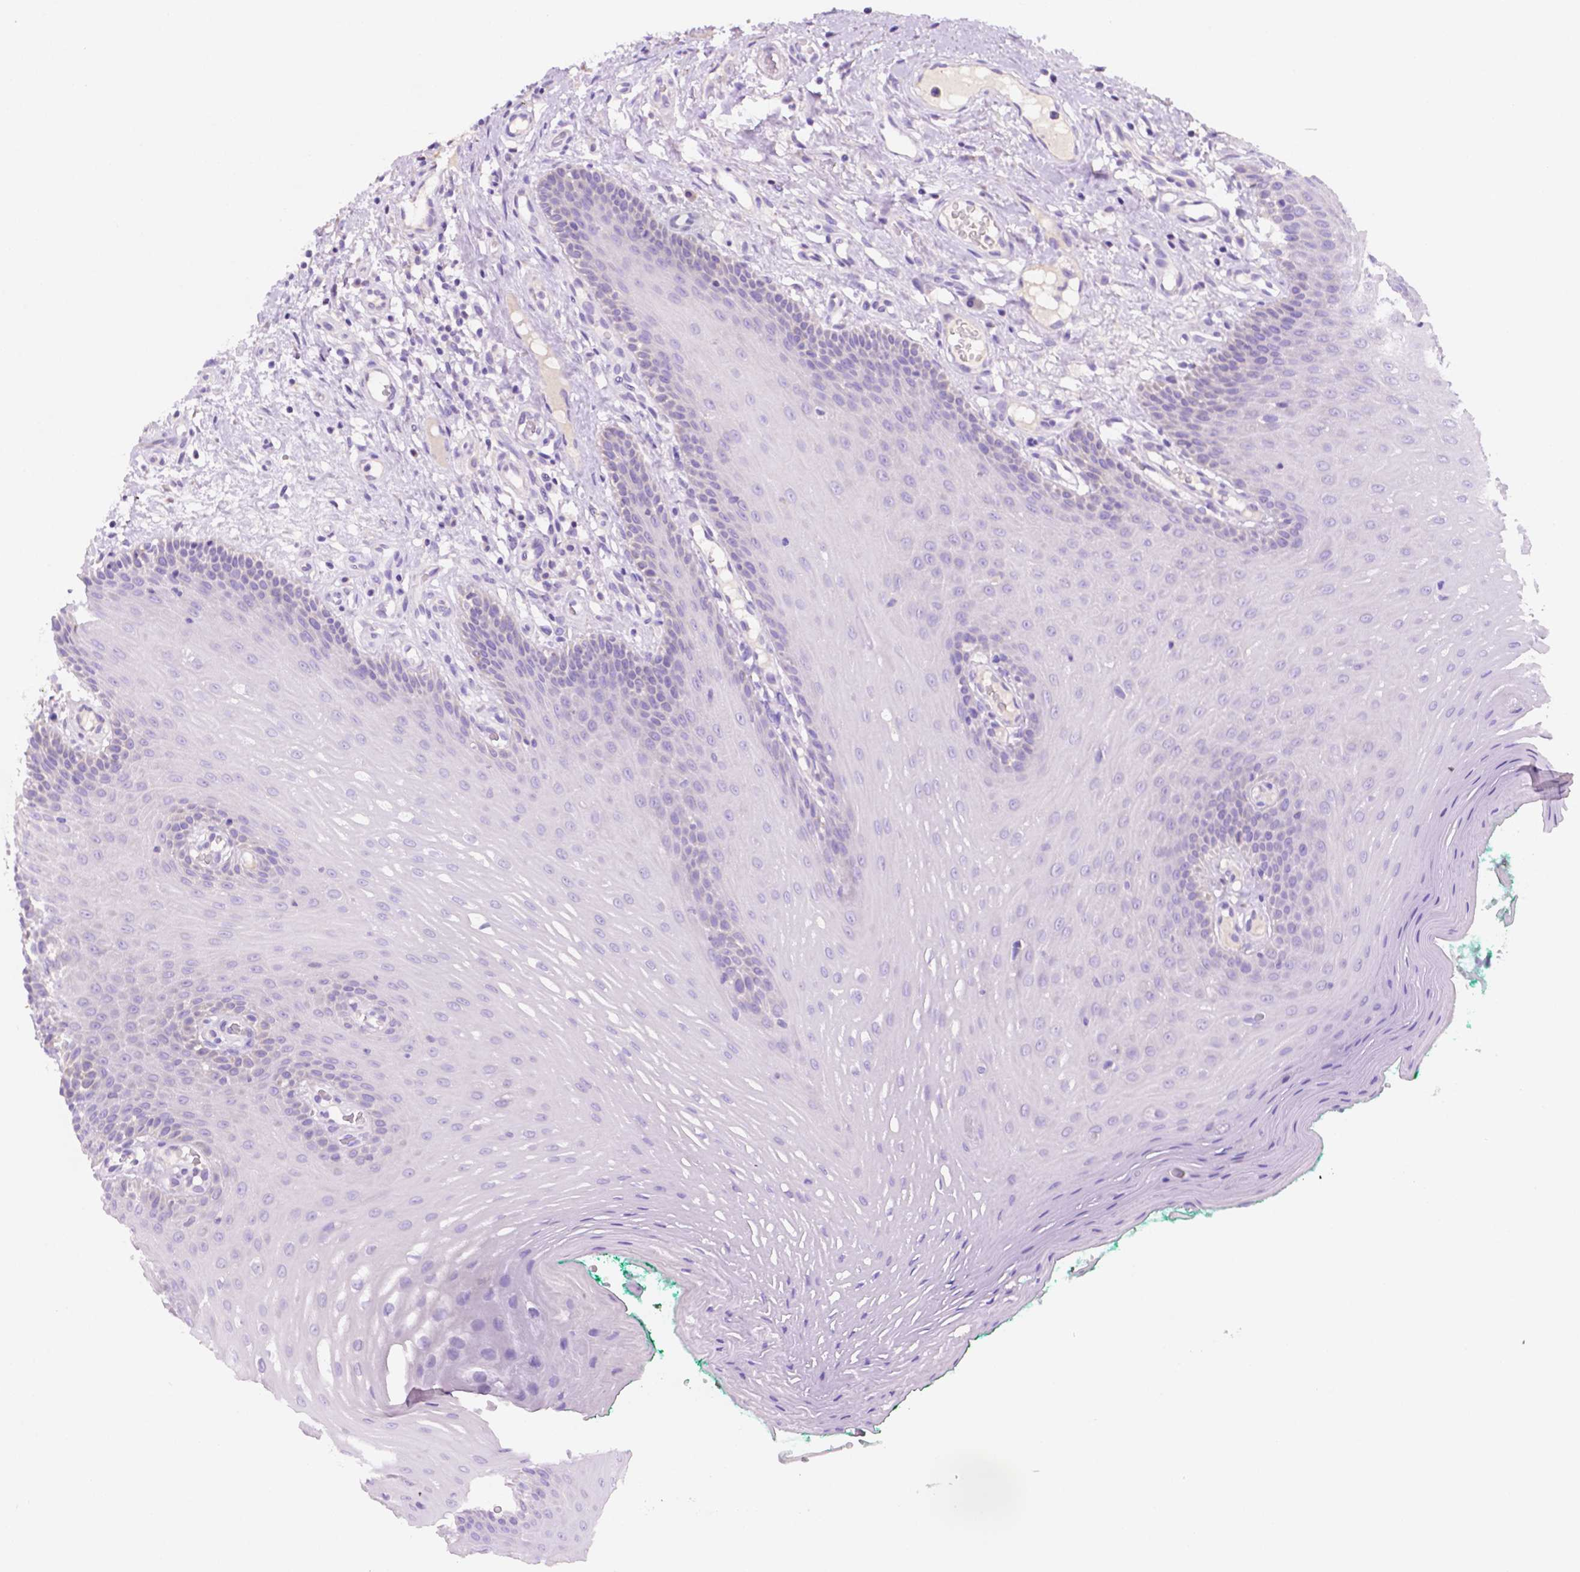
{"staining": {"intensity": "negative", "quantity": "none", "location": "none"}, "tissue": "oral mucosa", "cell_type": "Squamous epithelial cells", "image_type": "normal", "snomed": [{"axis": "morphology", "description": "Normal tissue, NOS"}, {"axis": "morphology", "description": "Squamous cell carcinoma, NOS"}, {"axis": "topography", "description": "Oral tissue"}, {"axis": "topography", "description": "Head-Neck"}], "caption": "This is an IHC micrograph of normal human oral mucosa. There is no positivity in squamous epithelial cells.", "gene": "CEACAM7", "patient": {"sex": "male", "age": 78}}